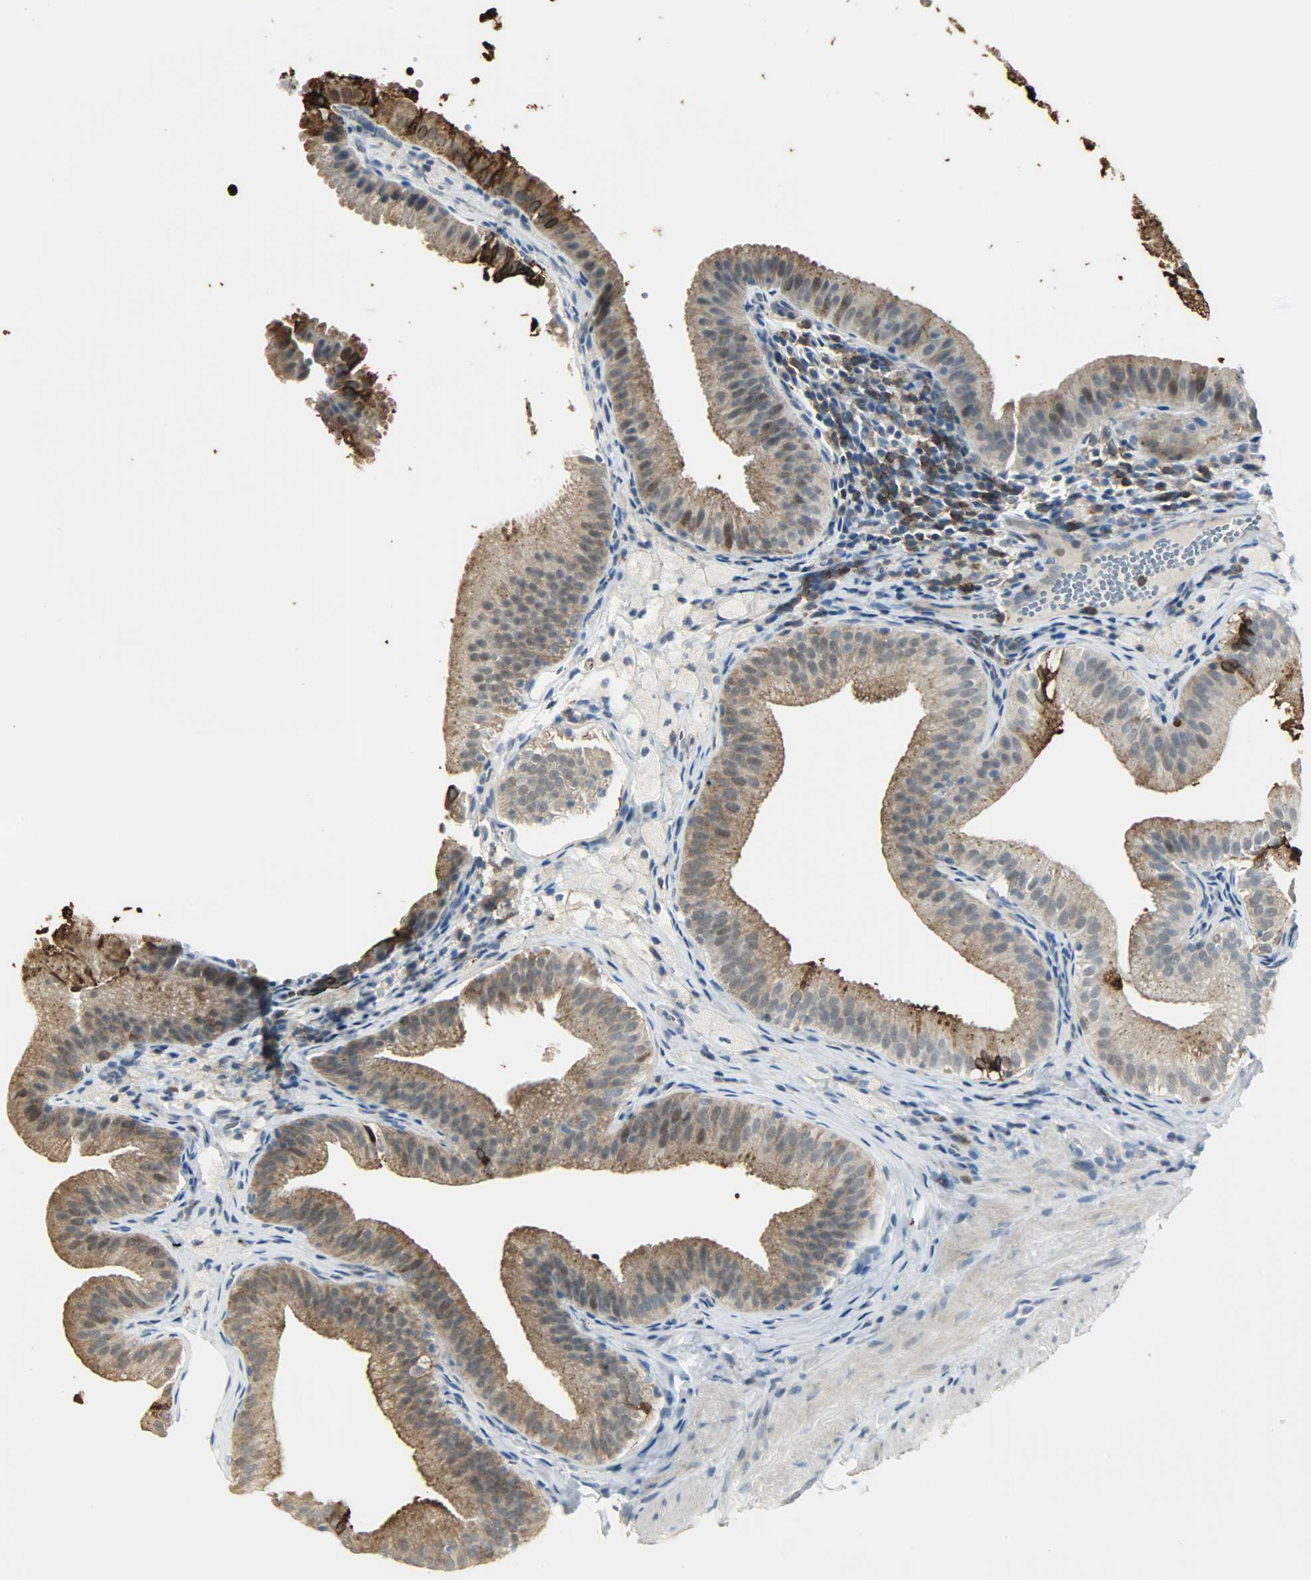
{"staining": {"intensity": "moderate", "quantity": ">75%", "location": "cytoplasmic/membranous,nuclear"}, "tissue": "gallbladder", "cell_type": "Glandular cells", "image_type": "normal", "snomed": [{"axis": "morphology", "description": "Normal tissue, NOS"}, {"axis": "topography", "description": "Gallbladder"}], "caption": "A medium amount of moderate cytoplasmic/membranous,nuclear positivity is appreciated in about >75% of glandular cells in benign gallbladder.", "gene": "CD4", "patient": {"sex": "female", "age": 24}}